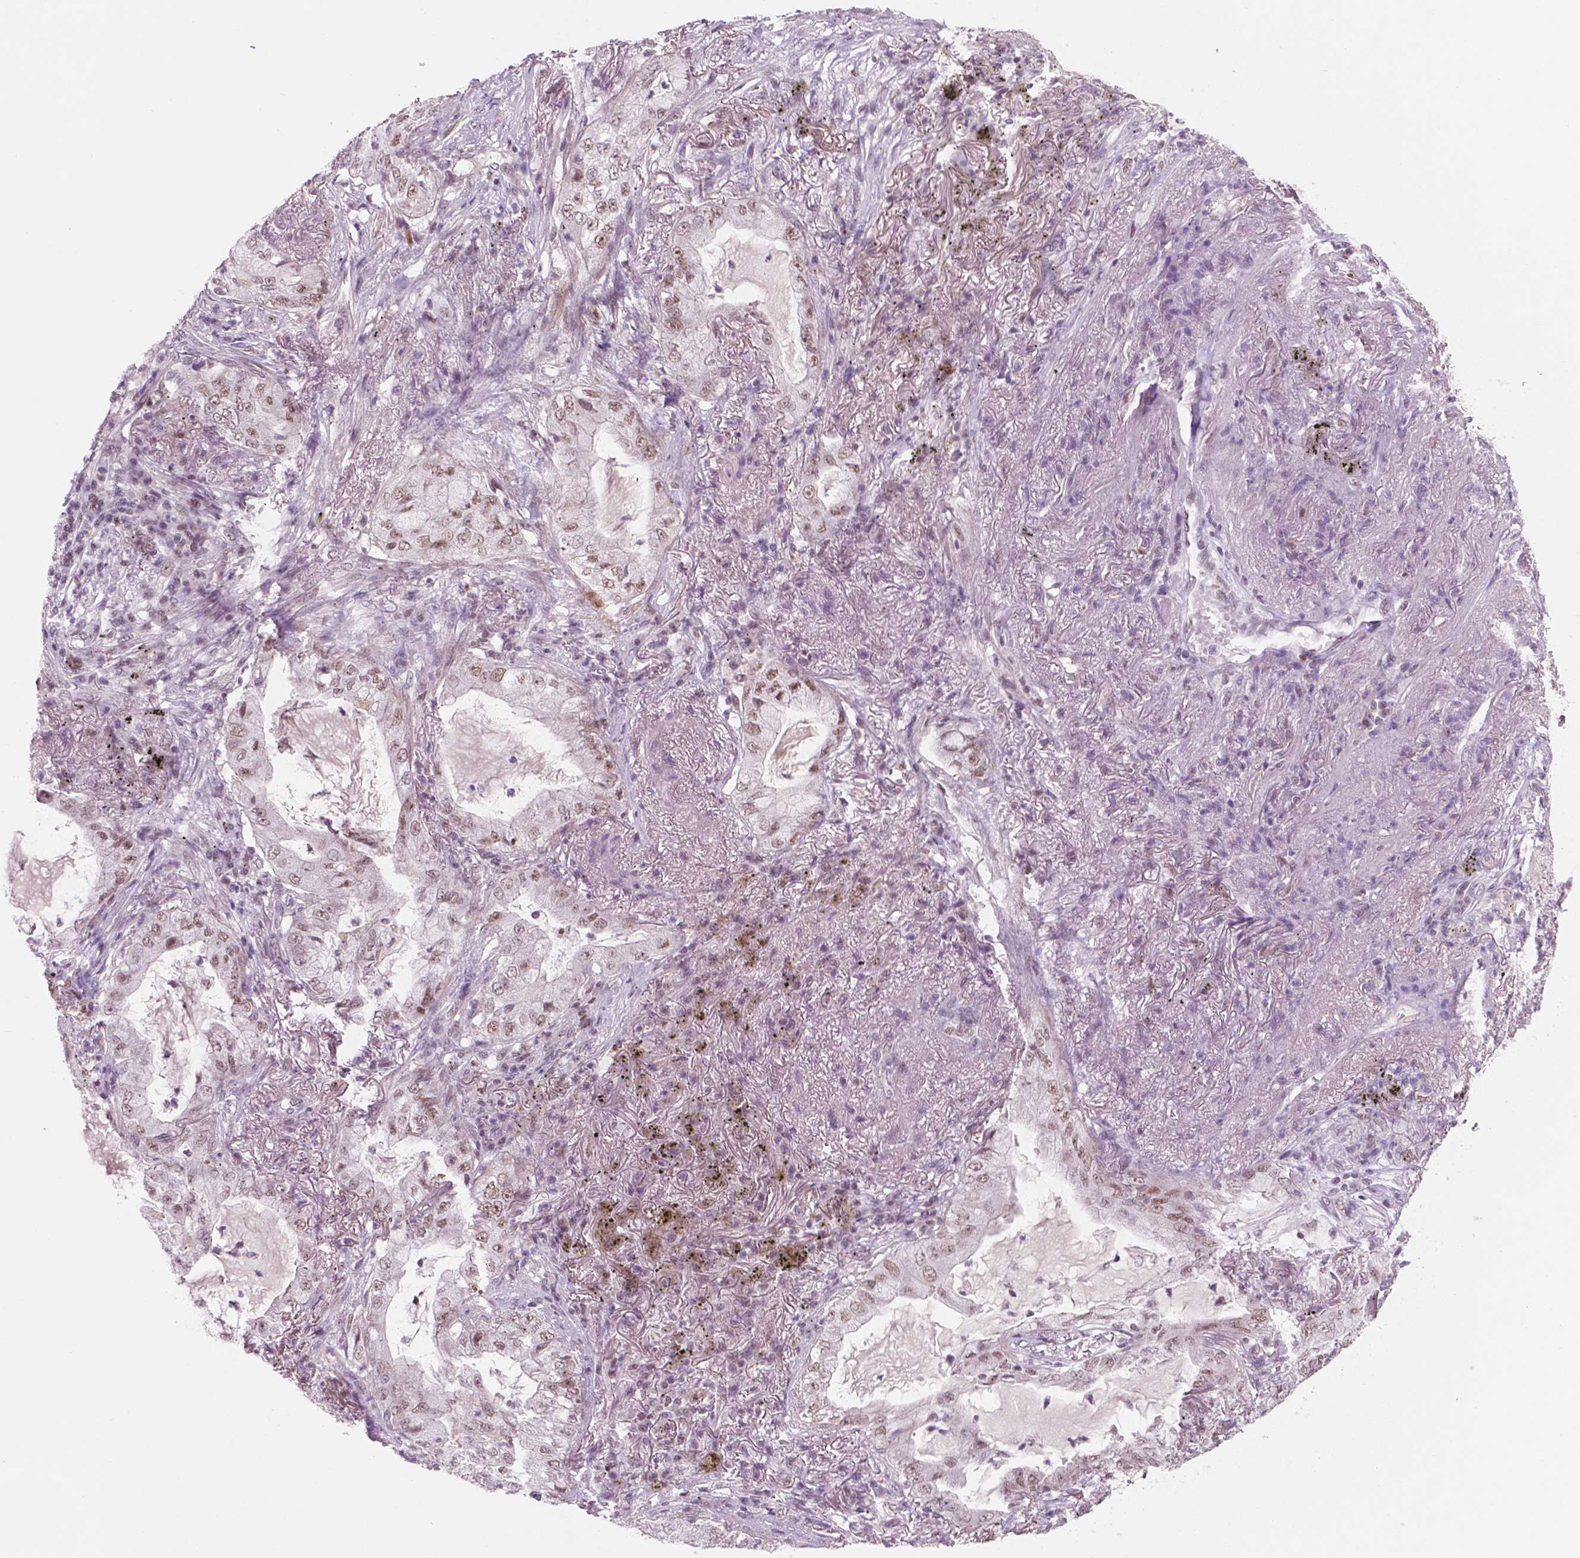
{"staining": {"intensity": "weak", "quantity": ">75%", "location": "nuclear"}, "tissue": "lung cancer", "cell_type": "Tumor cells", "image_type": "cancer", "snomed": [{"axis": "morphology", "description": "Adenocarcinoma, NOS"}, {"axis": "topography", "description": "Lung"}], "caption": "A low amount of weak nuclear staining is seen in about >75% of tumor cells in lung adenocarcinoma tissue. The protein of interest is stained brown, and the nuclei are stained in blue (DAB IHC with brightfield microscopy, high magnification).", "gene": "CTR9", "patient": {"sex": "female", "age": 73}}